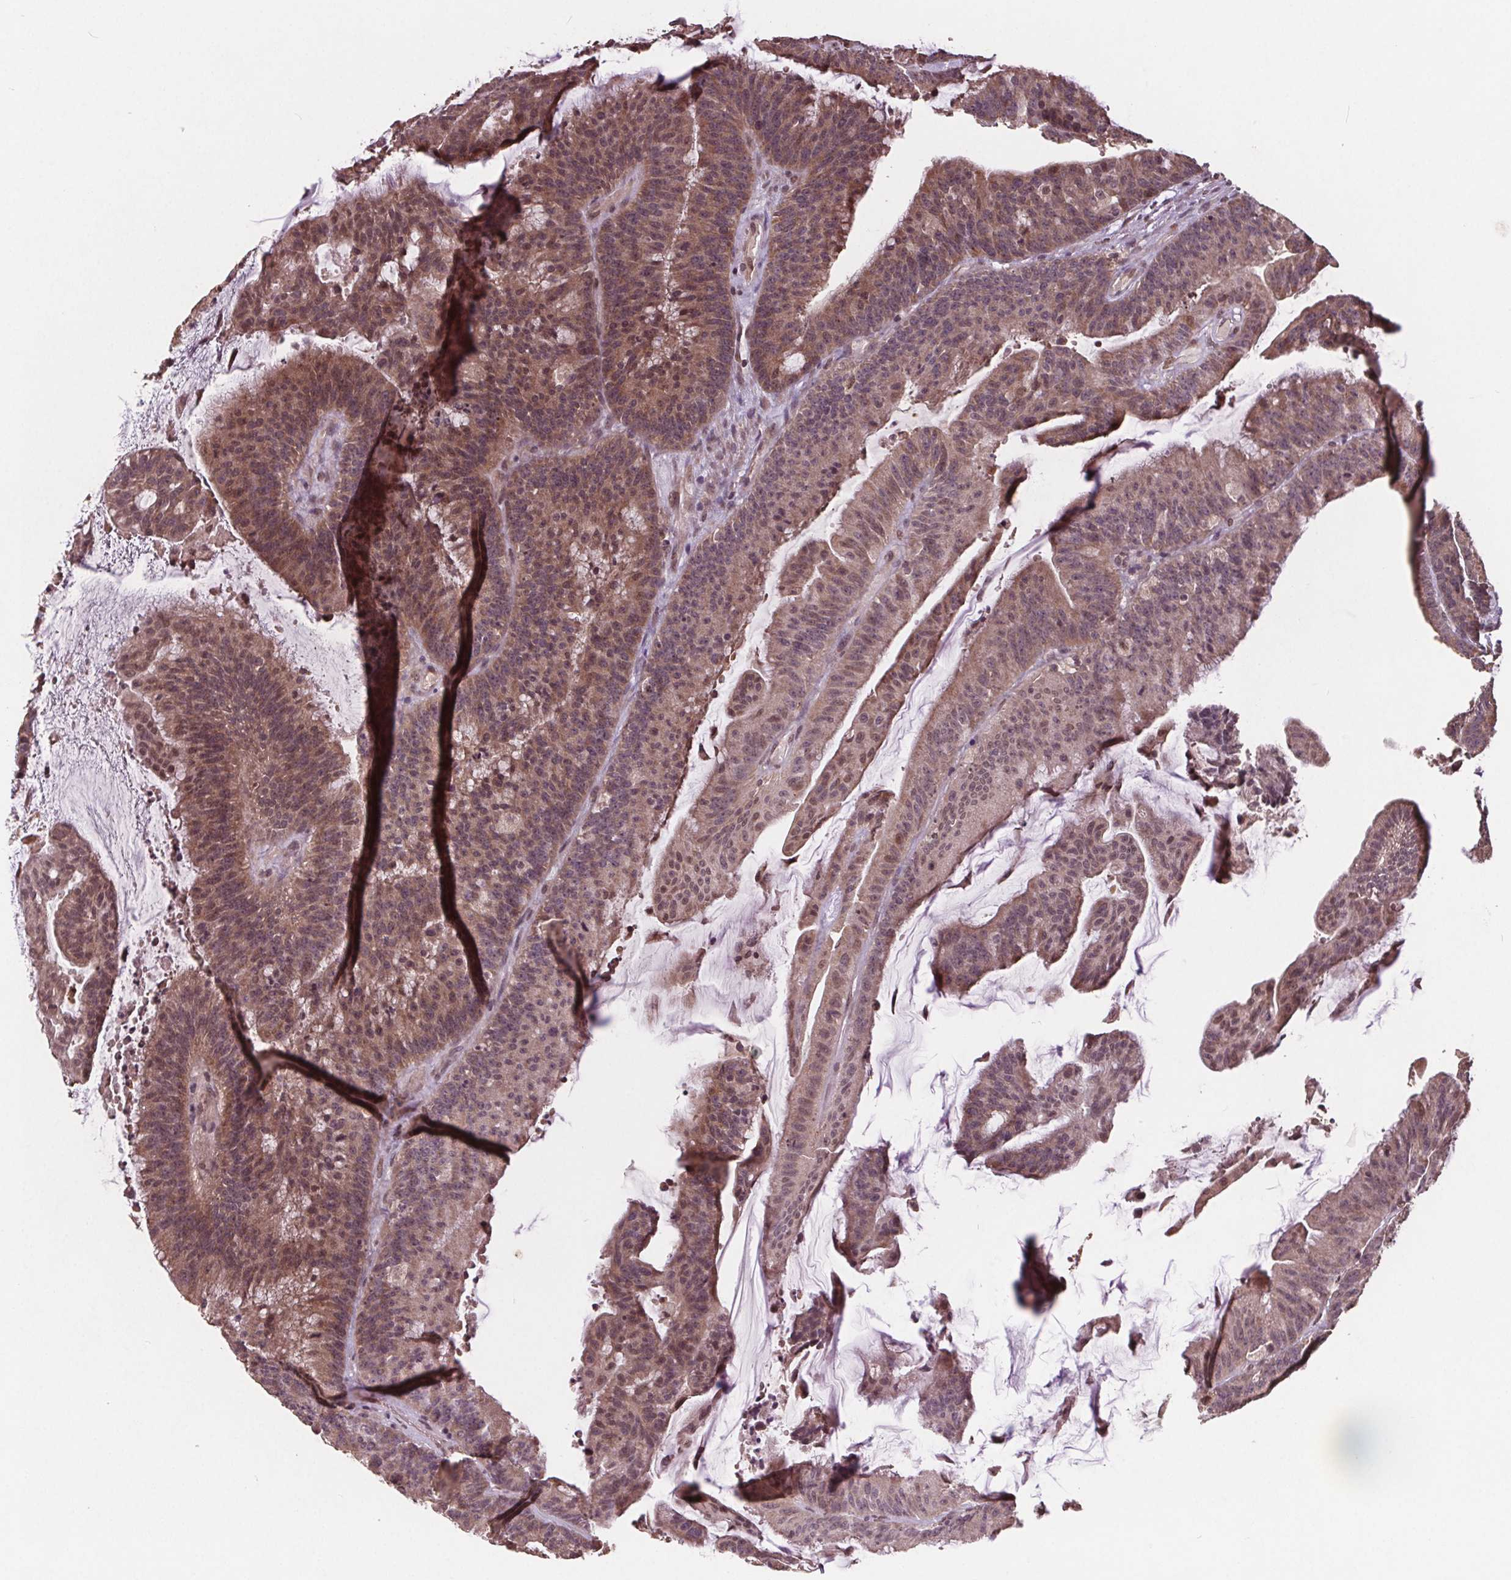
{"staining": {"intensity": "weak", "quantity": ">75%", "location": "cytoplasmic/membranous,nuclear"}, "tissue": "colorectal cancer", "cell_type": "Tumor cells", "image_type": "cancer", "snomed": [{"axis": "morphology", "description": "Adenocarcinoma, NOS"}, {"axis": "topography", "description": "Colon"}], "caption": "IHC photomicrograph of neoplastic tissue: human adenocarcinoma (colorectal) stained using immunohistochemistry demonstrates low levels of weak protein expression localized specifically in the cytoplasmic/membranous and nuclear of tumor cells, appearing as a cytoplasmic/membranous and nuclear brown color.", "gene": "HIF1AN", "patient": {"sex": "female", "age": 78}}